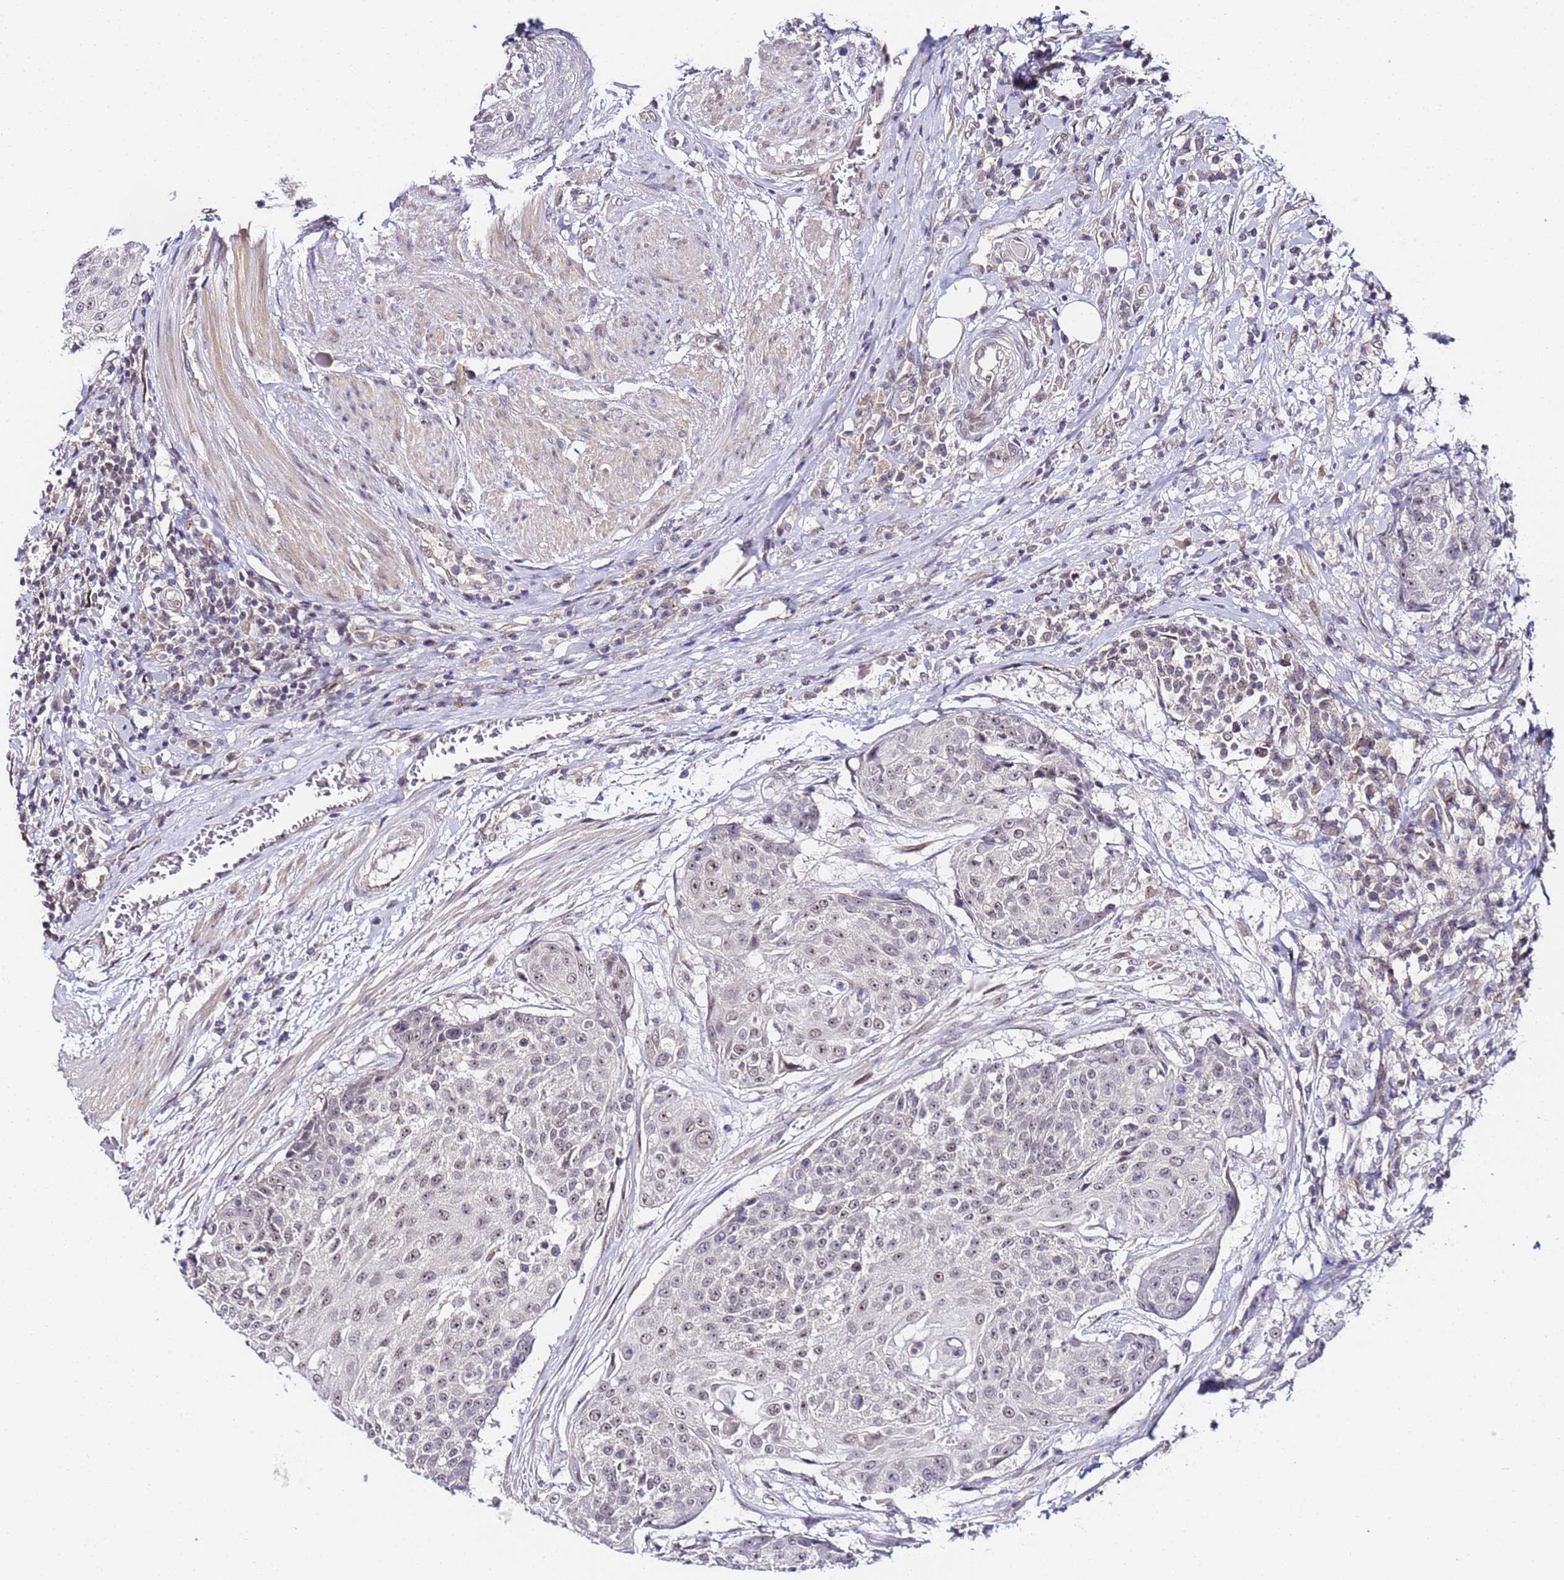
{"staining": {"intensity": "weak", "quantity": "25%-75%", "location": "nuclear"}, "tissue": "urothelial cancer", "cell_type": "Tumor cells", "image_type": "cancer", "snomed": [{"axis": "morphology", "description": "Urothelial carcinoma, High grade"}, {"axis": "topography", "description": "Urinary bladder"}], "caption": "Urothelial carcinoma (high-grade) stained with immunohistochemistry (IHC) displays weak nuclear positivity in about 25%-75% of tumor cells.", "gene": "LSM3", "patient": {"sex": "female", "age": 63}}